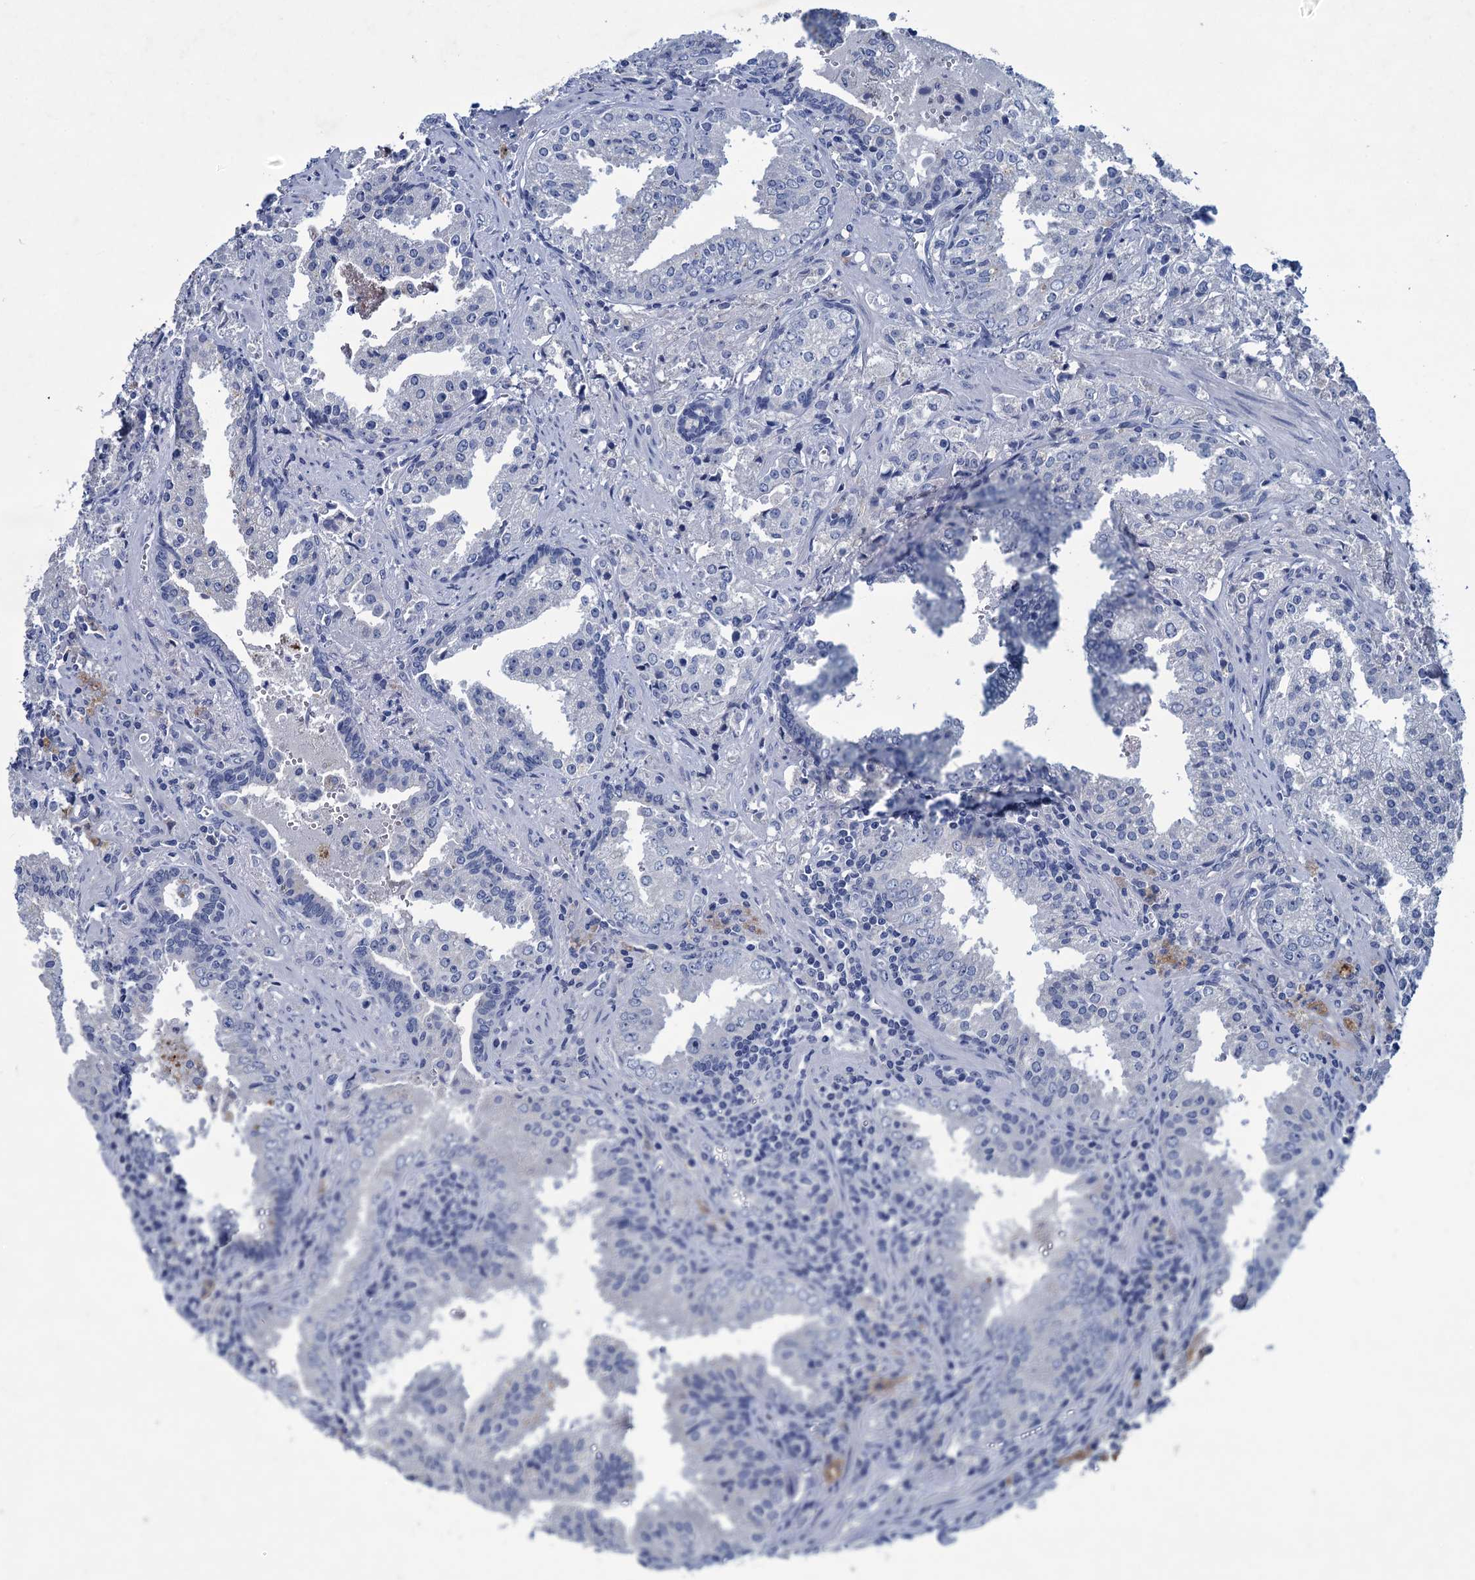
{"staining": {"intensity": "negative", "quantity": "none", "location": "none"}, "tissue": "prostate cancer", "cell_type": "Tumor cells", "image_type": "cancer", "snomed": [{"axis": "morphology", "description": "Adenocarcinoma, High grade"}, {"axis": "topography", "description": "Prostate"}], "caption": "A high-resolution micrograph shows immunohistochemistry (IHC) staining of prostate adenocarcinoma (high-grade), which demonstrates no significant expression in tumor cells.", "gene": "RTKN2", "patient": {"sex": "male", "age": 68}}